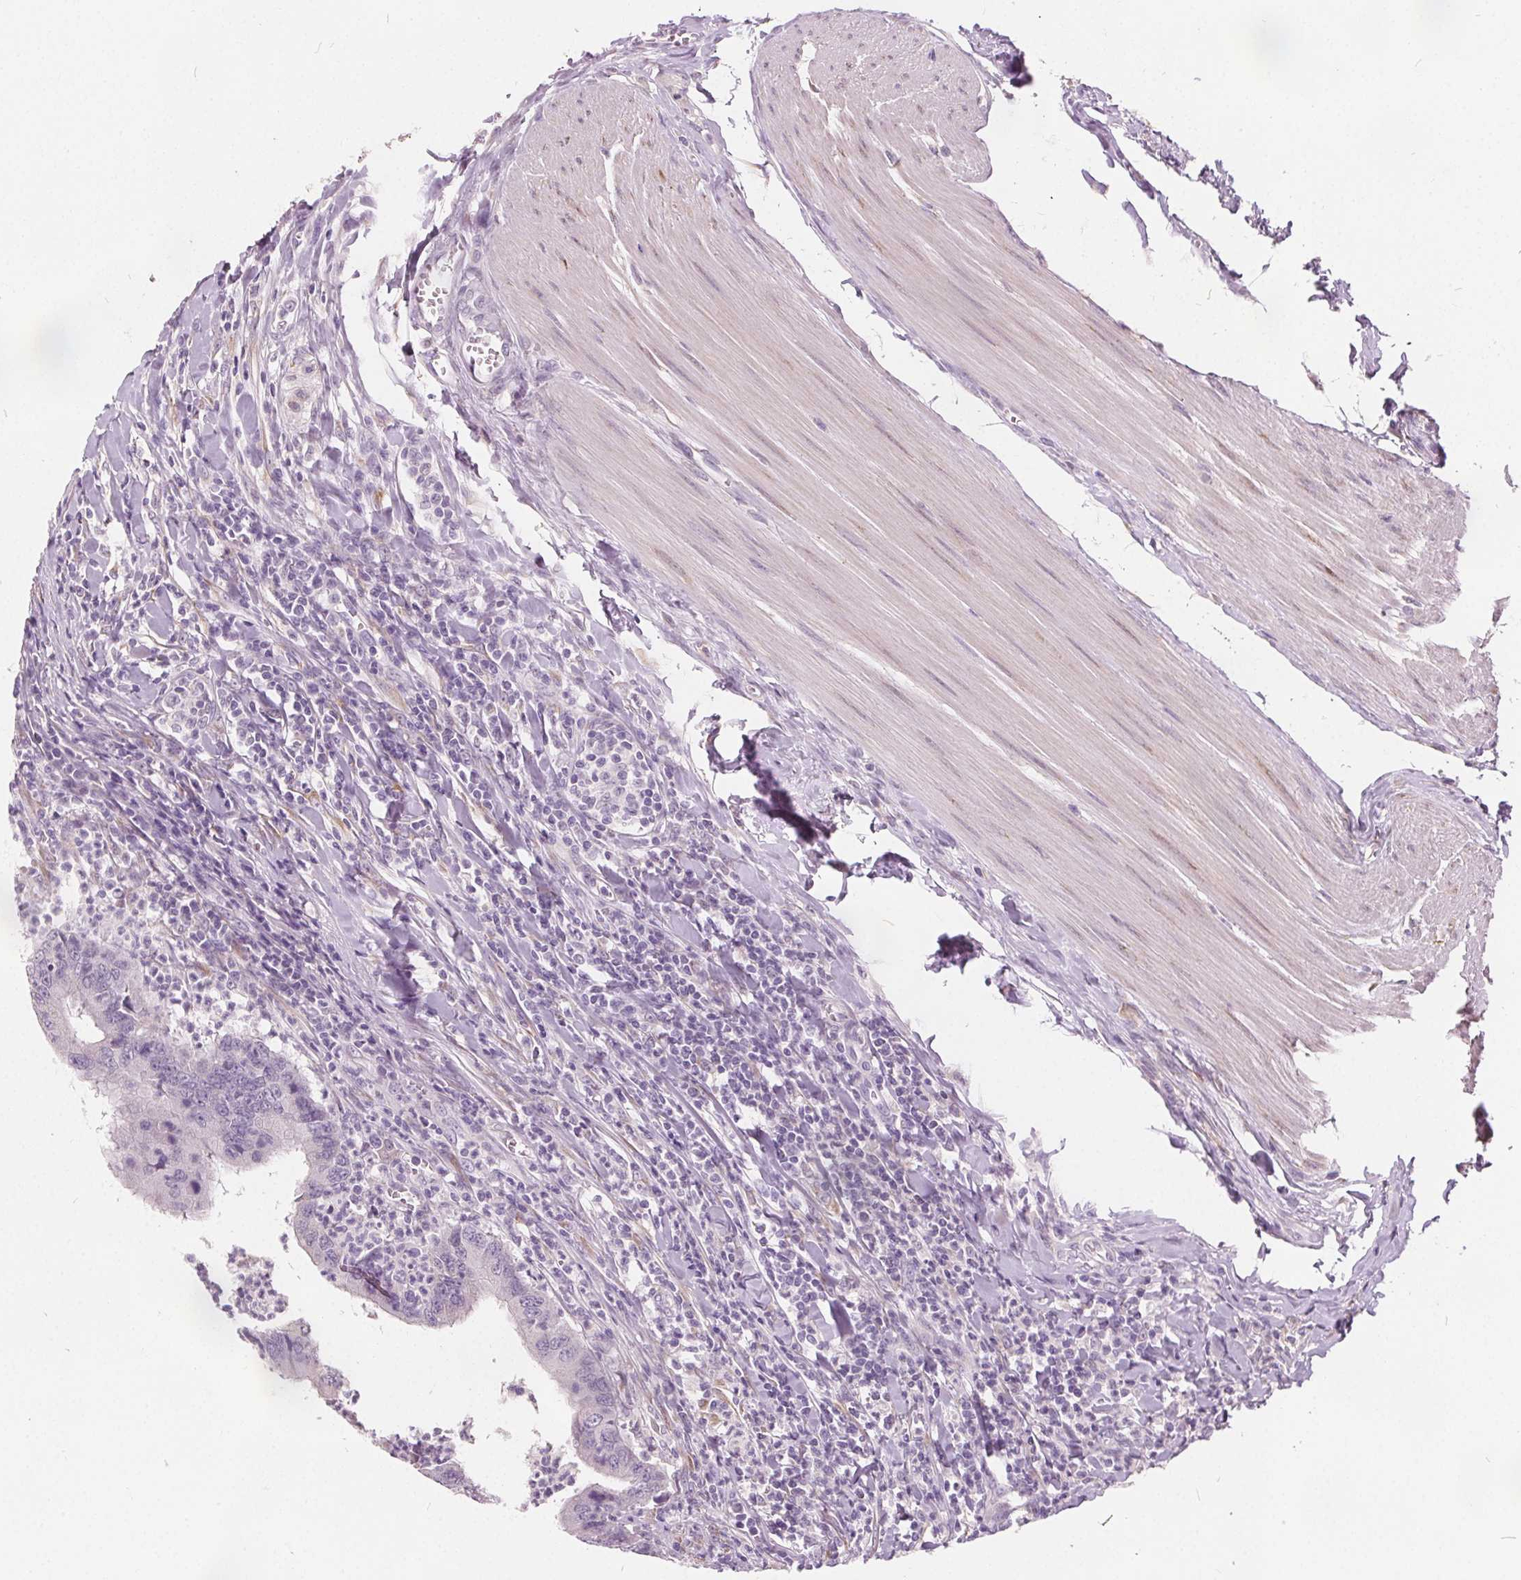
{"staining": {"intensity": "negative", "quantity": "none", "location": "none"}, "tissue": "colorectal cancer", "cell_type": "Tumor cells", "image_type": "cancer", "snomed": [{"axis": "morphology", "description": "Adenocarcinoma, NOS"}, {"axis": "topography", "description": "Colon"}], "caption": "Immunohistochemistry (IHC) micrograph of human adenocarcinoma (colorectal) stained for a protein (brown), which reveals no positivity in tumor cells. (Immunohistochemistry, brightfield microscopy, high magnification).", "gene": "ACOX2", "patient": {"sex": "female", "age": 67}}